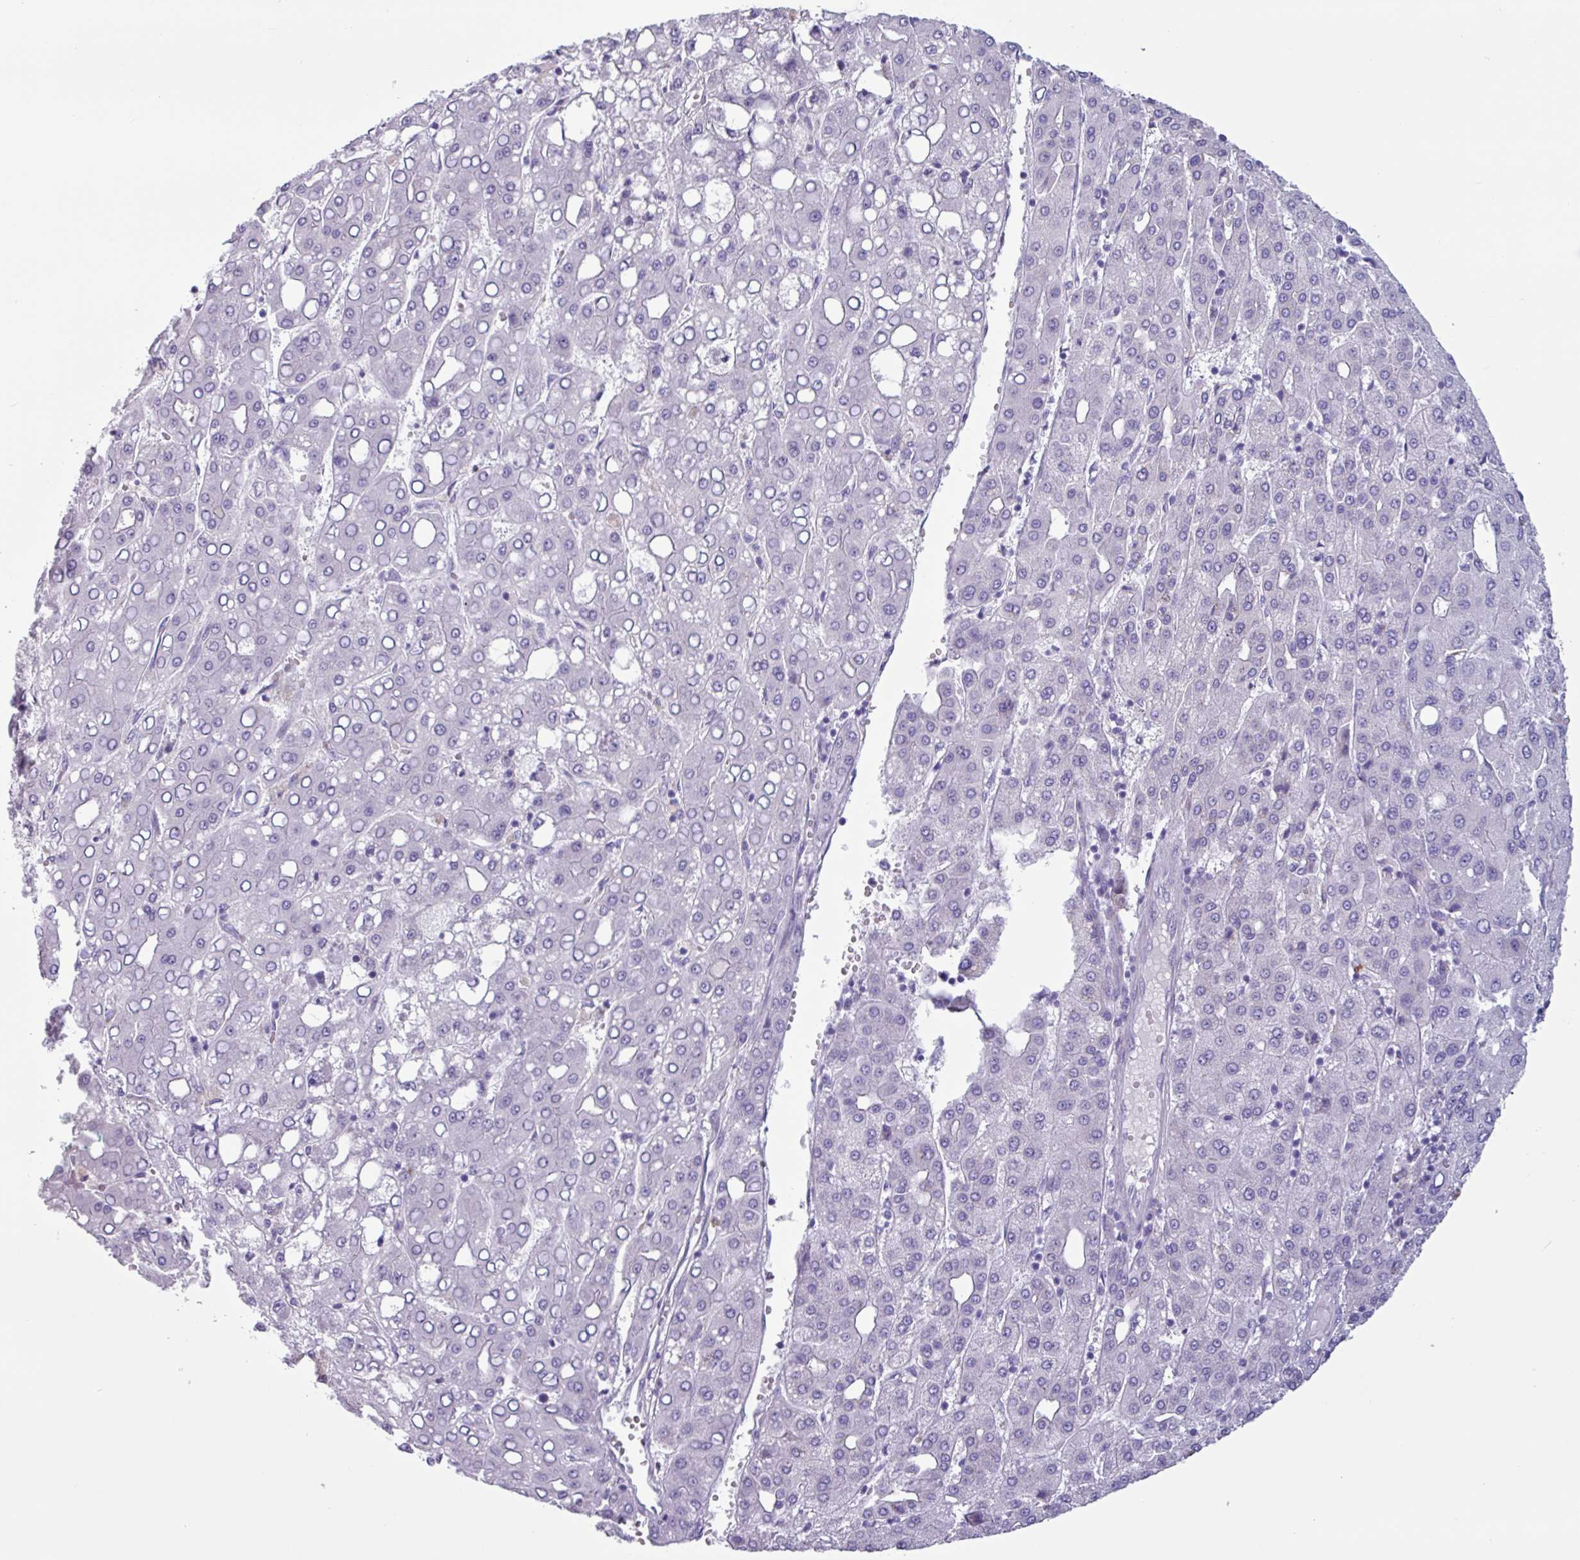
{"staining": {"intensity": "negative", "quantity": "none", "location": "none"}, "tissue": "liver cancer", "cell_type": "Tumor cells", "image_type": "cancer", "snomed": [{"axis": "morphology", "description": "Carcinoma, Hepatocellular, NOS"}, {"axis": "topography", "description": "Liver"}], "caption": "This is an immunohistochemistry (IHC) micrograph of liver hepatocellular carcinoma. There is no expression in tumor cells.", "gene": "ADGRE1", "patient": {"sex": "male", "age": 65}}